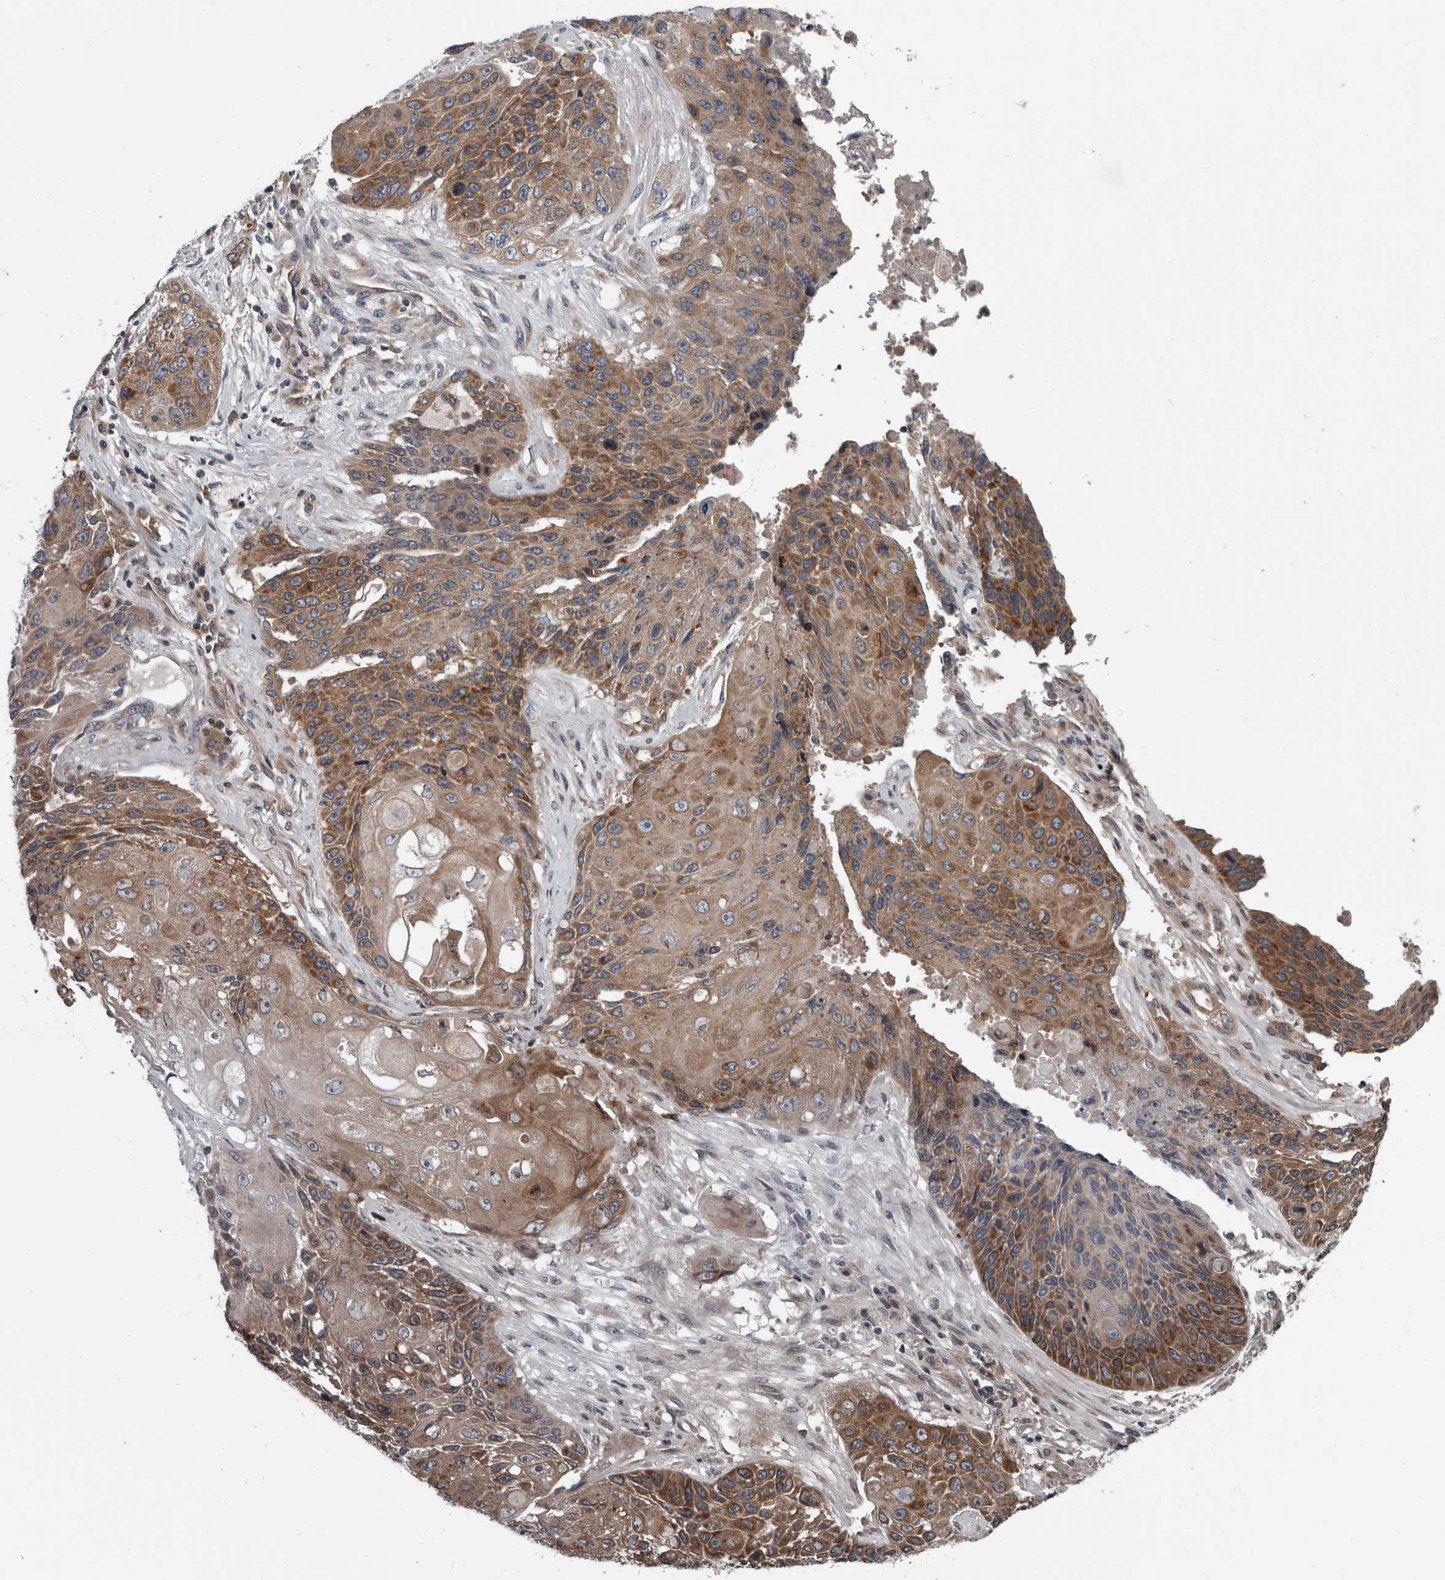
{"staining": {"intensity": "moderate", "quantity": ">75%", "location": "cytoplasmic/membranous"}, "tissue": "lung cancer", "cell_type": "Tumor cells", "image_type": "cancer", "snomed": [{"axis": "morphology", "description": "Squamous cell carcinoma, NOS"}, {"axis": "topography", "description": "Lung"}], "caption": "Human squamous cell carcinoma (lung) stained with a protein marker displays moderate staining in tumor cells.", "gene": "TMEM199", "patient": {"sex": "male", "age": 61}}